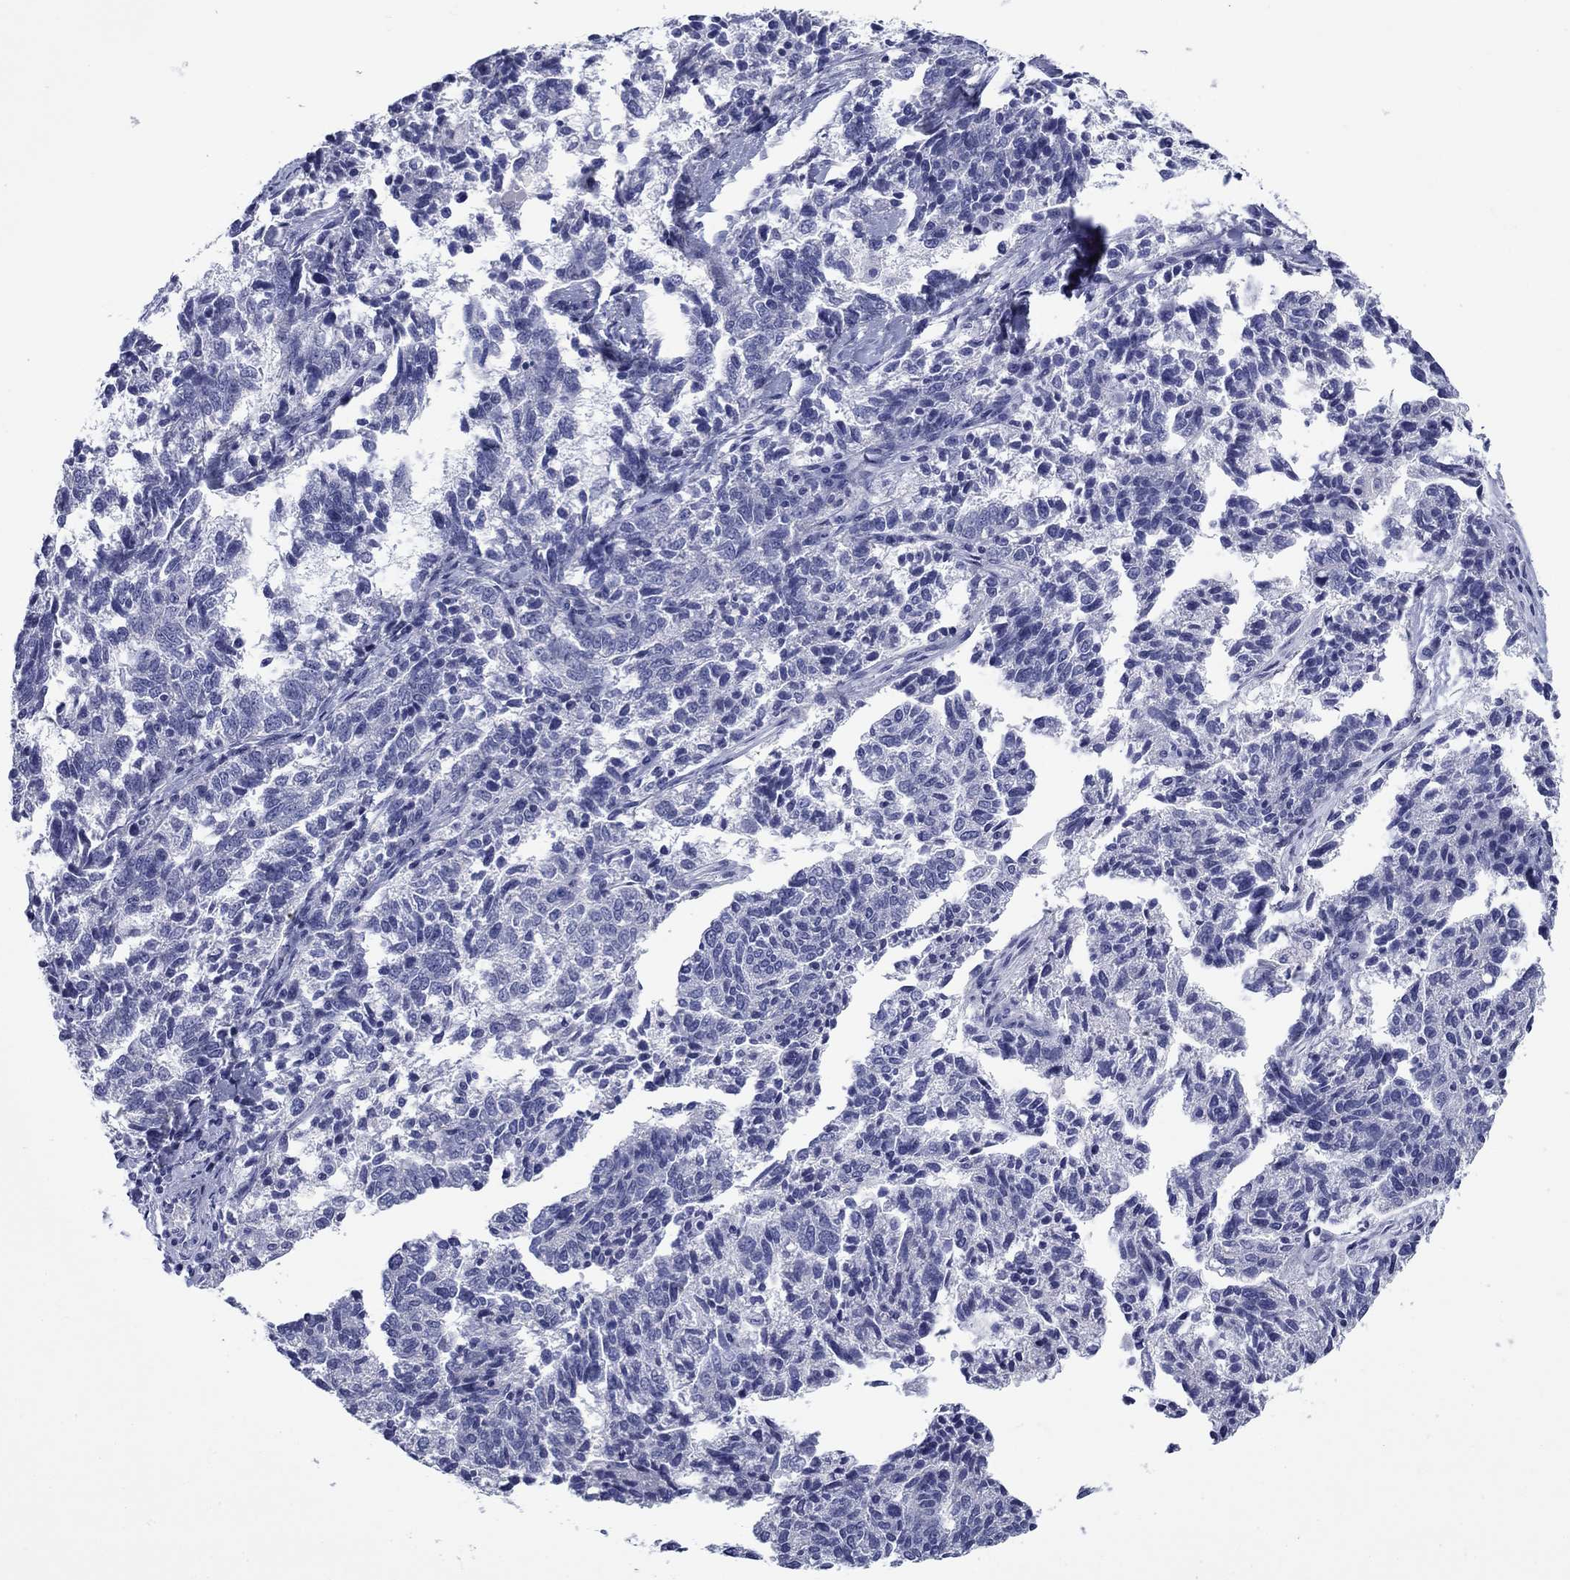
{"staining": {"intensity": "negative", "quantity": "none", "location": "none"}, "tissue": "ovarian cancer", "cell_type": "Tumor cells", "image_type": "cancer", "snomed": [{"axis": "morphology", "description": "Cystadenocarcinoma, serous, NOS"}, {"axis": "topography", "description": "Ovary"}], "caption": "Tumor cells are negative for protein expression in human ovarian cancer (serous cystadenocarcinoma). (Stains: DAB (3,3'-diaminobenzidine) immunohistochemistry with hematoxylin counter stain, Microscopy: brightfield microscopy at high magnification).", "gene": "PRKCG", "patient": {"sex": "female", "age": 71}}